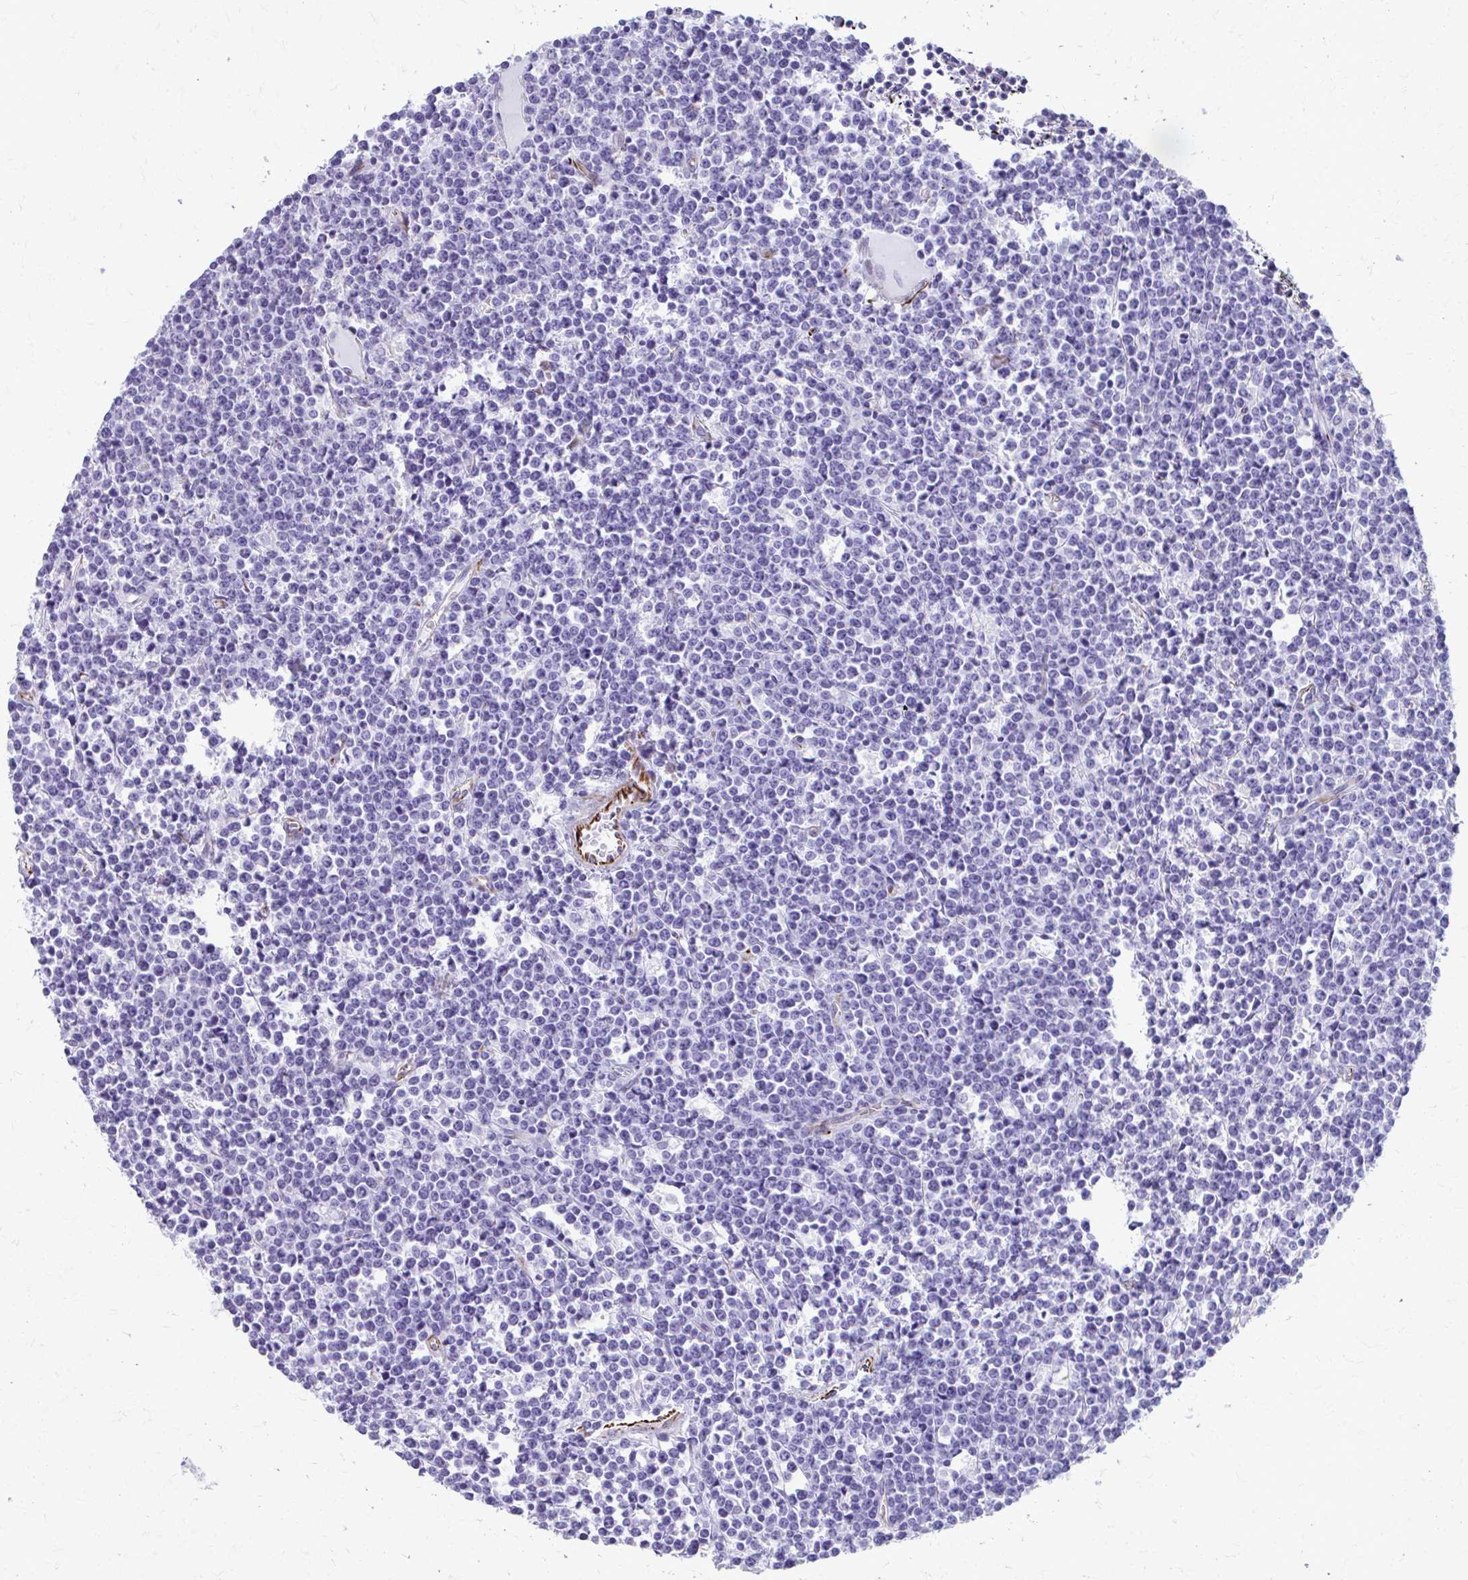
{"staining": {"intensity": "negative", "quantity": "none", "location": "none"}, "tissue": "lymphoma", "cell_type": "Tumor cells", "image_type": "cancer", "snomed": [{"axis": "morphology", "description": "Malignant lymphoma, non-Hodgkin's type, High grade"}, {"axis": "topography", "description": "Ovary"}], "caption": "This histopathology image is of high-grade malignant lymphoma, non-Hodgkin's type stained with IHC to label a protein in brown with the nuclei are counter-stained blue. There is no positivity in tumor cells.", "gene": "TRIM6", "patient": {"sex": "female", "age": 56}}